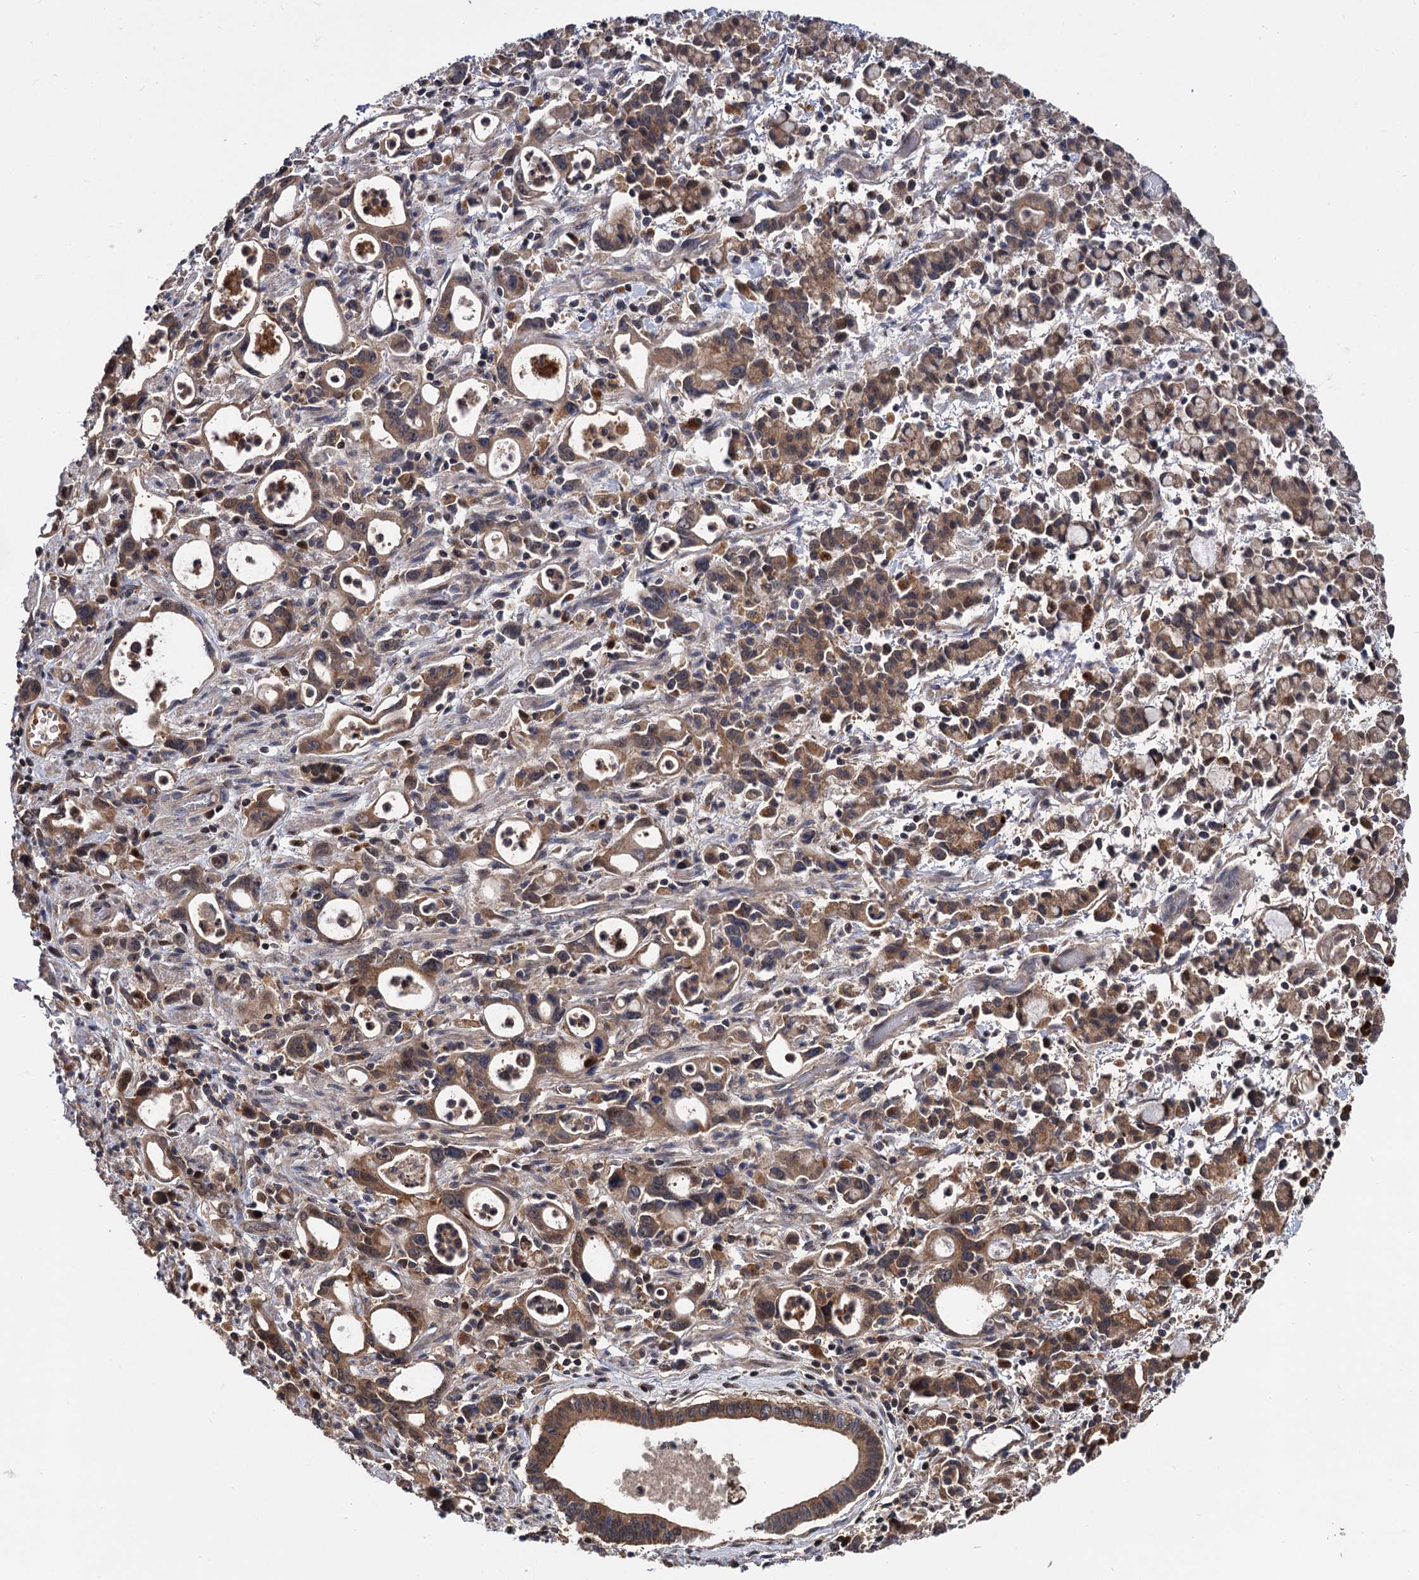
{"staining": {"intensity": "moderate", "quantity": ">75%", "location": "cytoplasmic/membranous"}, "tissue": "stomach cancer", "cell_type": "Tumor cells", "image_type": "cancer", "snomed": [{"axis": "morphology", "description": "Adenocarcinoma, NOS"}, {"axis": "topography", "description": "Stomach, lower"}], "caption": "This is an image of immunohistochemistry staining of stomach adenocarcinoma, which shows moderate staining in the cytoplasmic/membranous of tumor cells.", "gene": "SELENOP", "patient": {"sex": "female", "age": 43}}